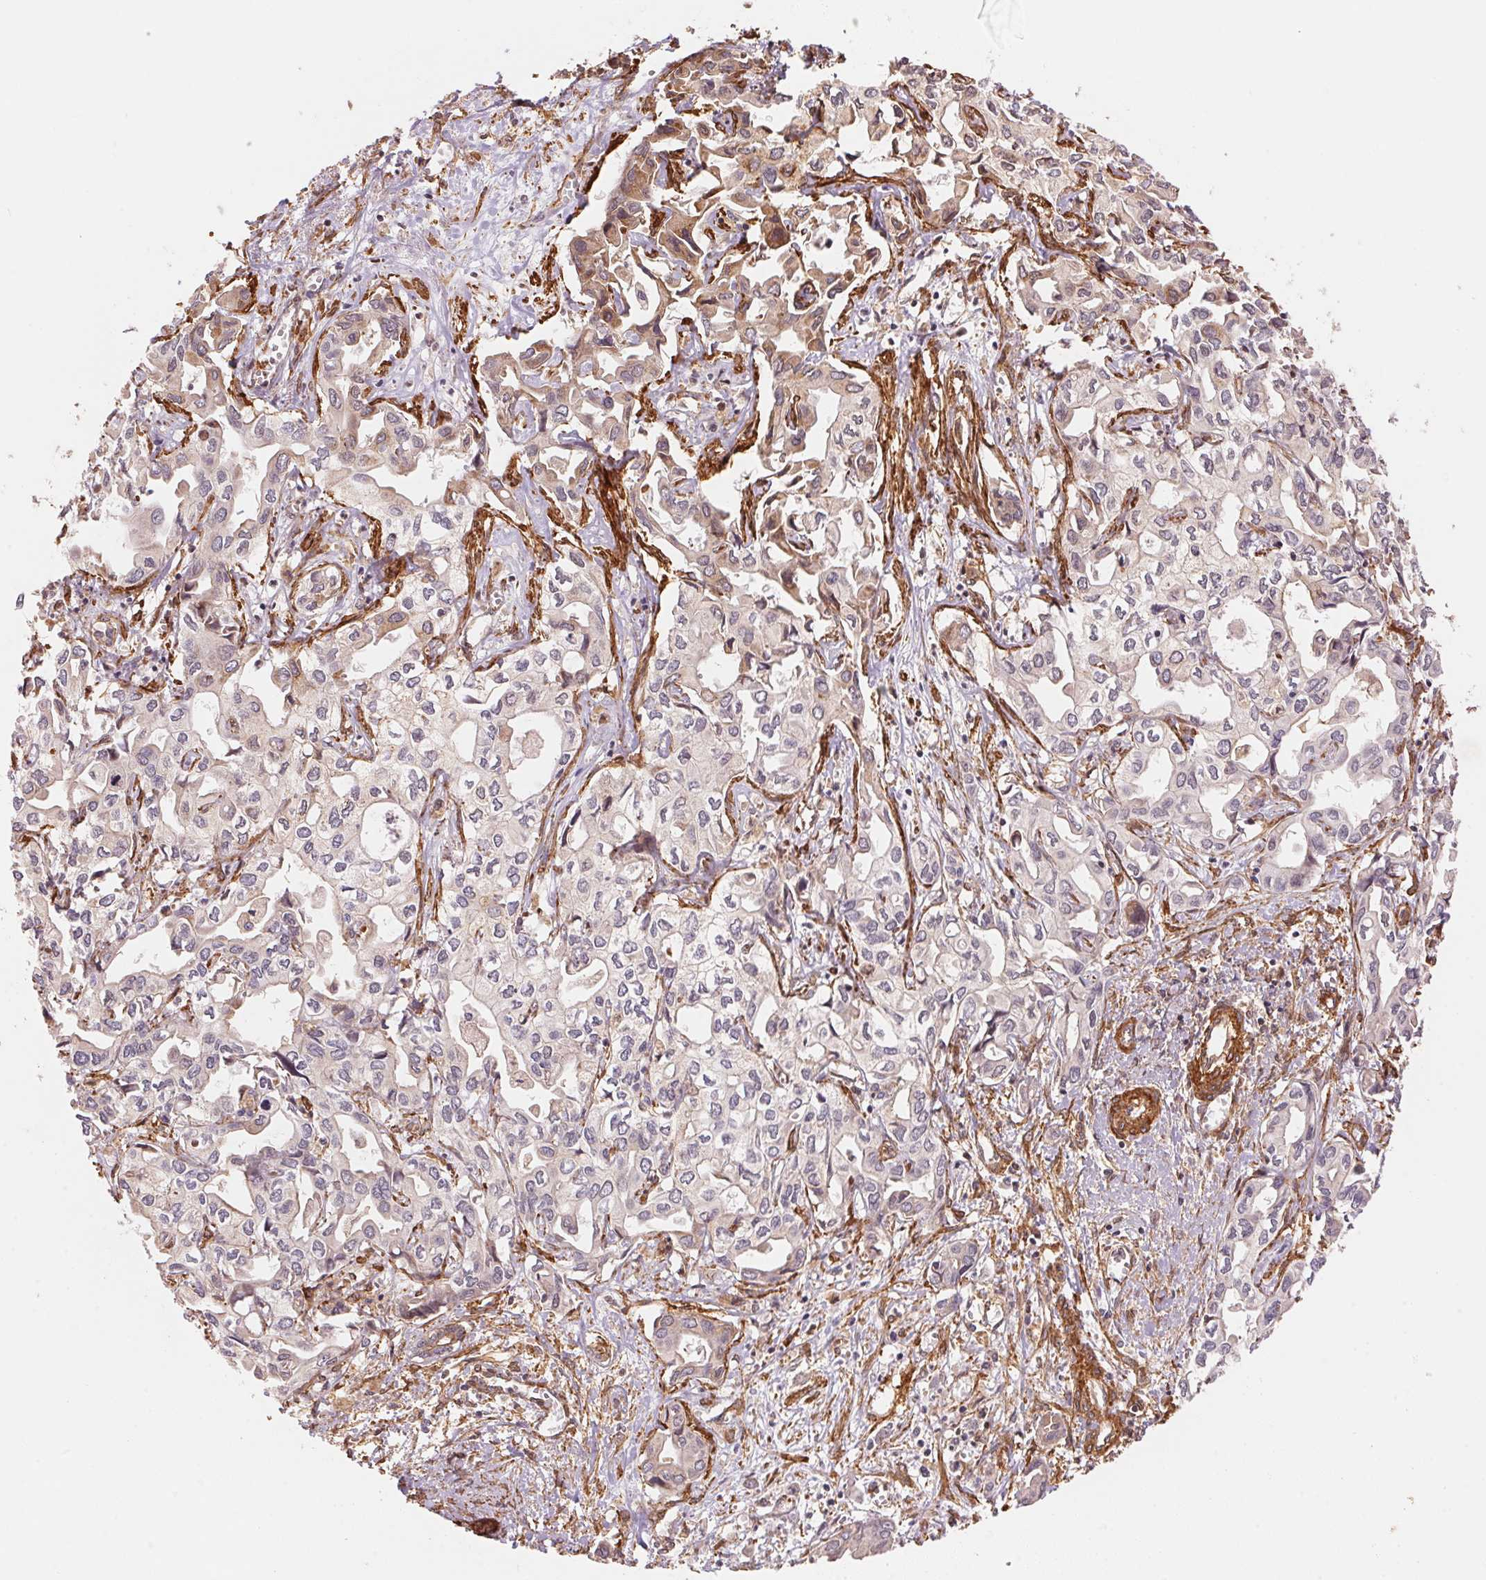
{"staining": {"intensity": "negative", "quantity": "none", "location": "none"}, "tissue": "liver cancer", "cell_type": "Tumor cells", "image_type": "cancer", "snomed": [{"axis": "morphology", "description": "Cholangiocarcinoma"}, {"axis": "topography", "description": "Liver"}], "caption": "Immunohistochemical staining of liver cholangiocarcinoma exhibits no significant expression in tumor cells. The staining was performed using DAB to visualize the protein expression in brown, while the nuclei were stained in blue with hematoxylin (Magnification: 20x).", "gene": "TNIP2", "patient": {"sex": "female", "age": 64}}